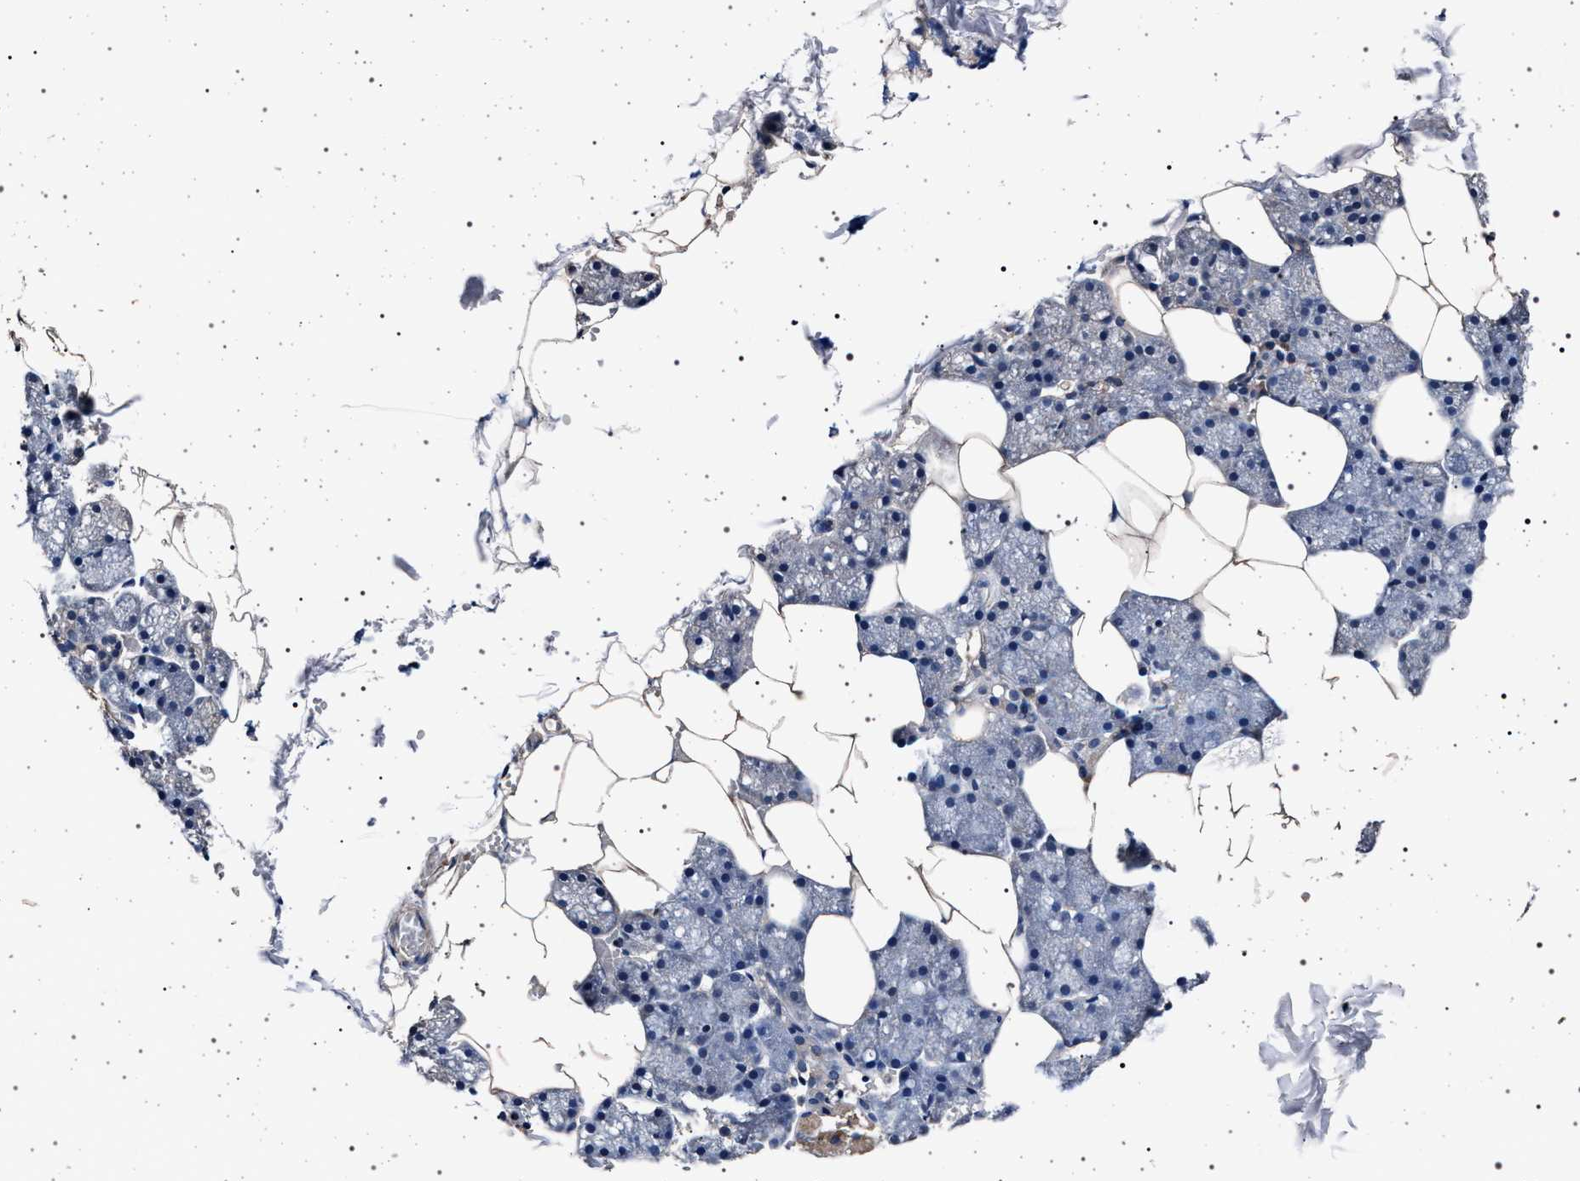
{"staining": {"intensity": "moderate", "quantity": "<25%", "location": "cytoplasmic/membranous"}, "tissue": "salivary gland", "cell_type": "Glandular cells", "image_type": "normal", "snomed": [{"axis": "morphology", "description": "Normal tissue, NOS"}, {"axis": "topography", "description": "Salivary gland"}], "caption": "Protein analysis of unremarkable salivary gland reveals moderate cytoplasmic/membranous positivity in about <25% of glandular cells. Nuclei are stained in blue.", "gene": "MAP3K2", "patient": {"sex": "male", "age": 62}}